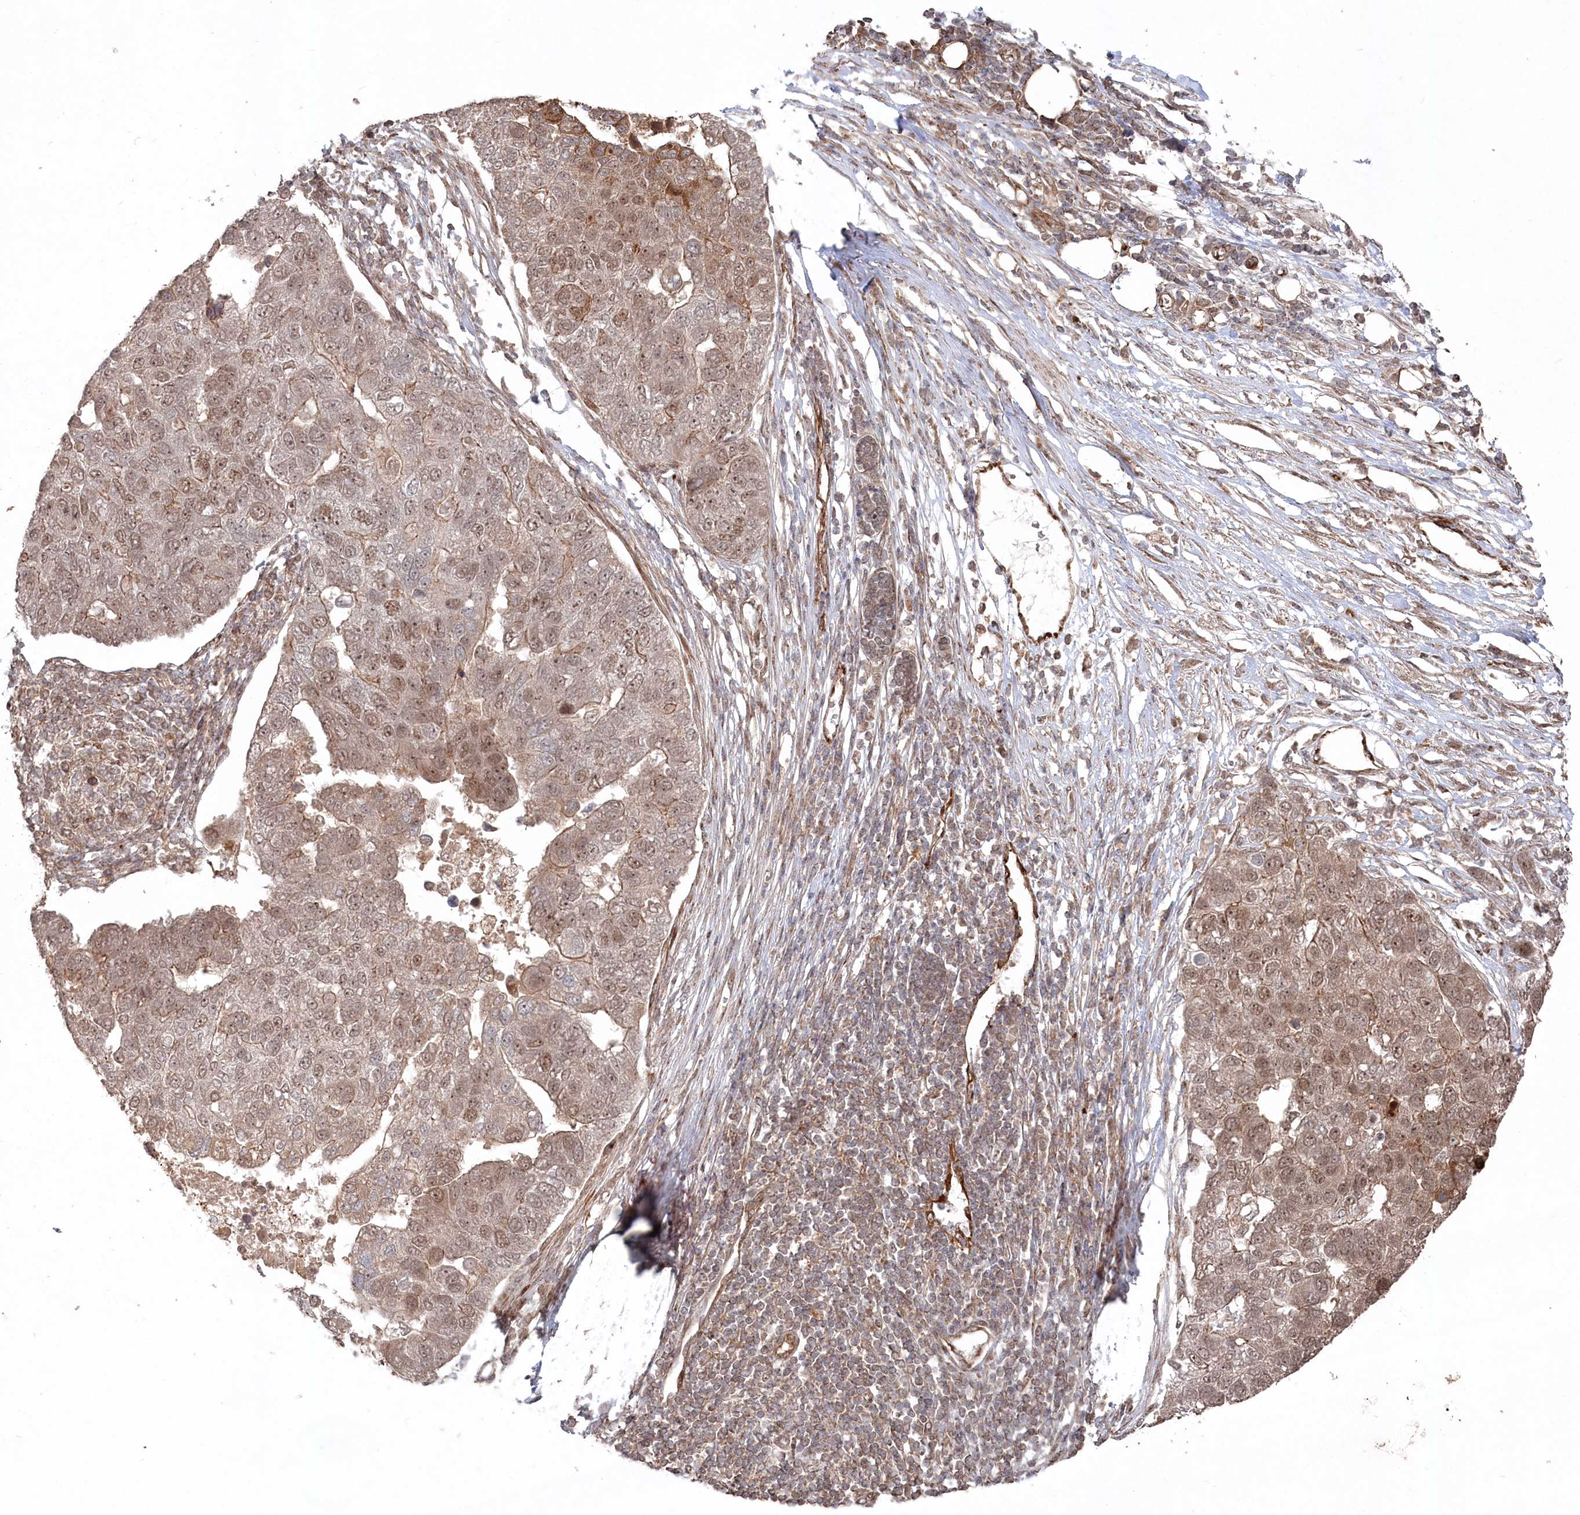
{"staining": {"intensity": "weak", "quantity": ">75%", "location": "cytoplasmic/membranous,nuclear"}, "tissue": "pancreatic cancer", "cell_type": "Tumor cells", "image_type": "cancer", "snomed": [{"axis": "morphology", "description": "Adenocarcinoma, NOS"}, {"axis": "topography", "description": "Pancreas"}], "caption": "A low amount of weak cytoplasmic/membranous and nuclear expression is appreciated in about >75% of tumor cells in pancreatic adenocarcinoma tissue. (IHC, brightfield microscopy, high magnification).", "gene": "POLR3A", "patient": {"sex": "female", "age": 61}}